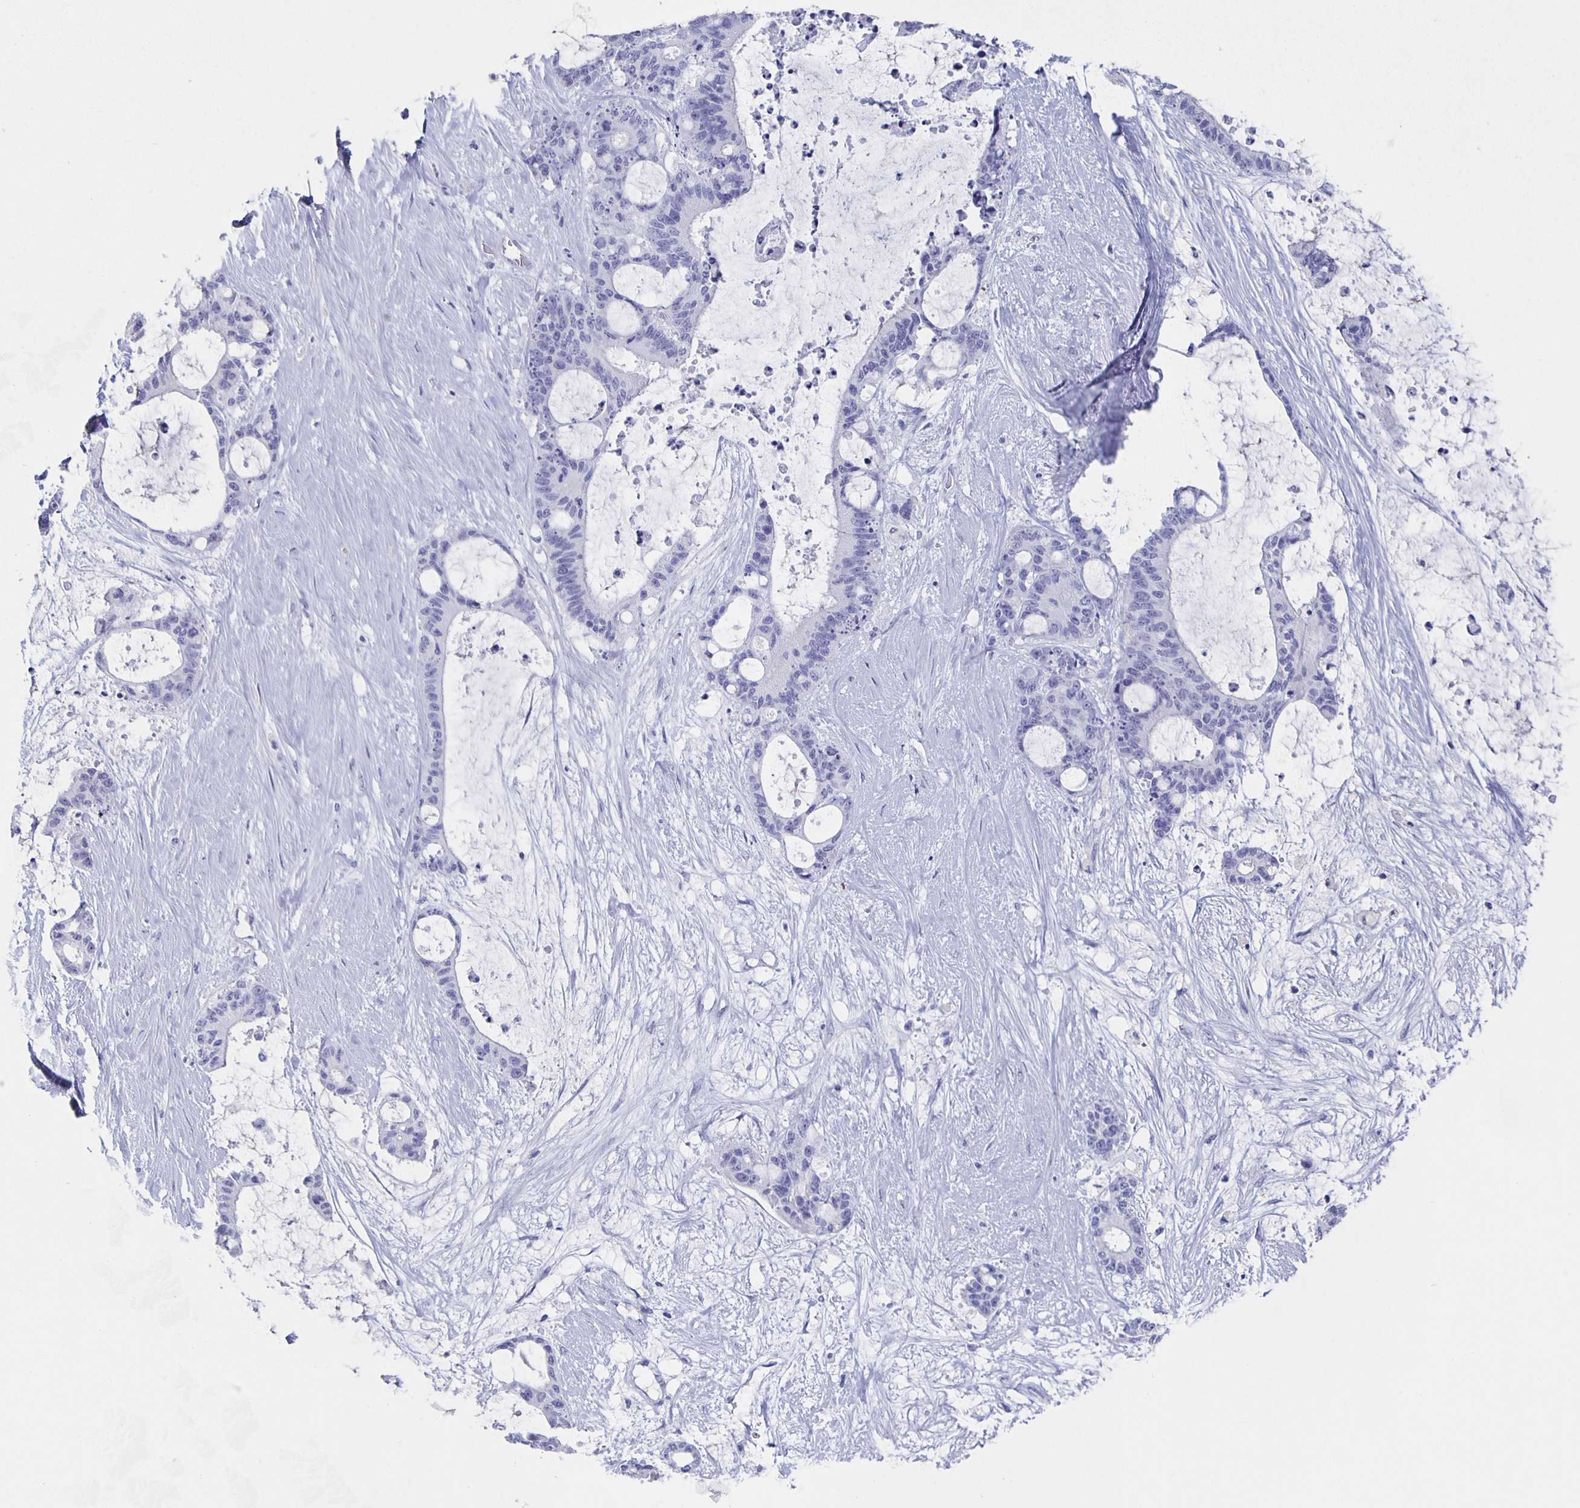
{"staining": {"intensity": "negative", "quantity": "none", "location": "none"}, "tissue": "liver cancer", "cell_type": "Tumor cells", "image_type": "cancer", "snomed": [{"axis": "morphology", "description": "Normal tissue, NOS"}, {"axis": "morphology", "description": "Cholangiocarcinoma"}, {"axis": "topography", "description": "Liver"}, {"axis": "topography", "description": "Peripheral nerve tissue"}], "caption": "IHC of human liver cholangiocarcinoma exhibits no staining in tumor cells.", "gene": "SLC34A2", "patient": {"sex": "female", "age": 73}}